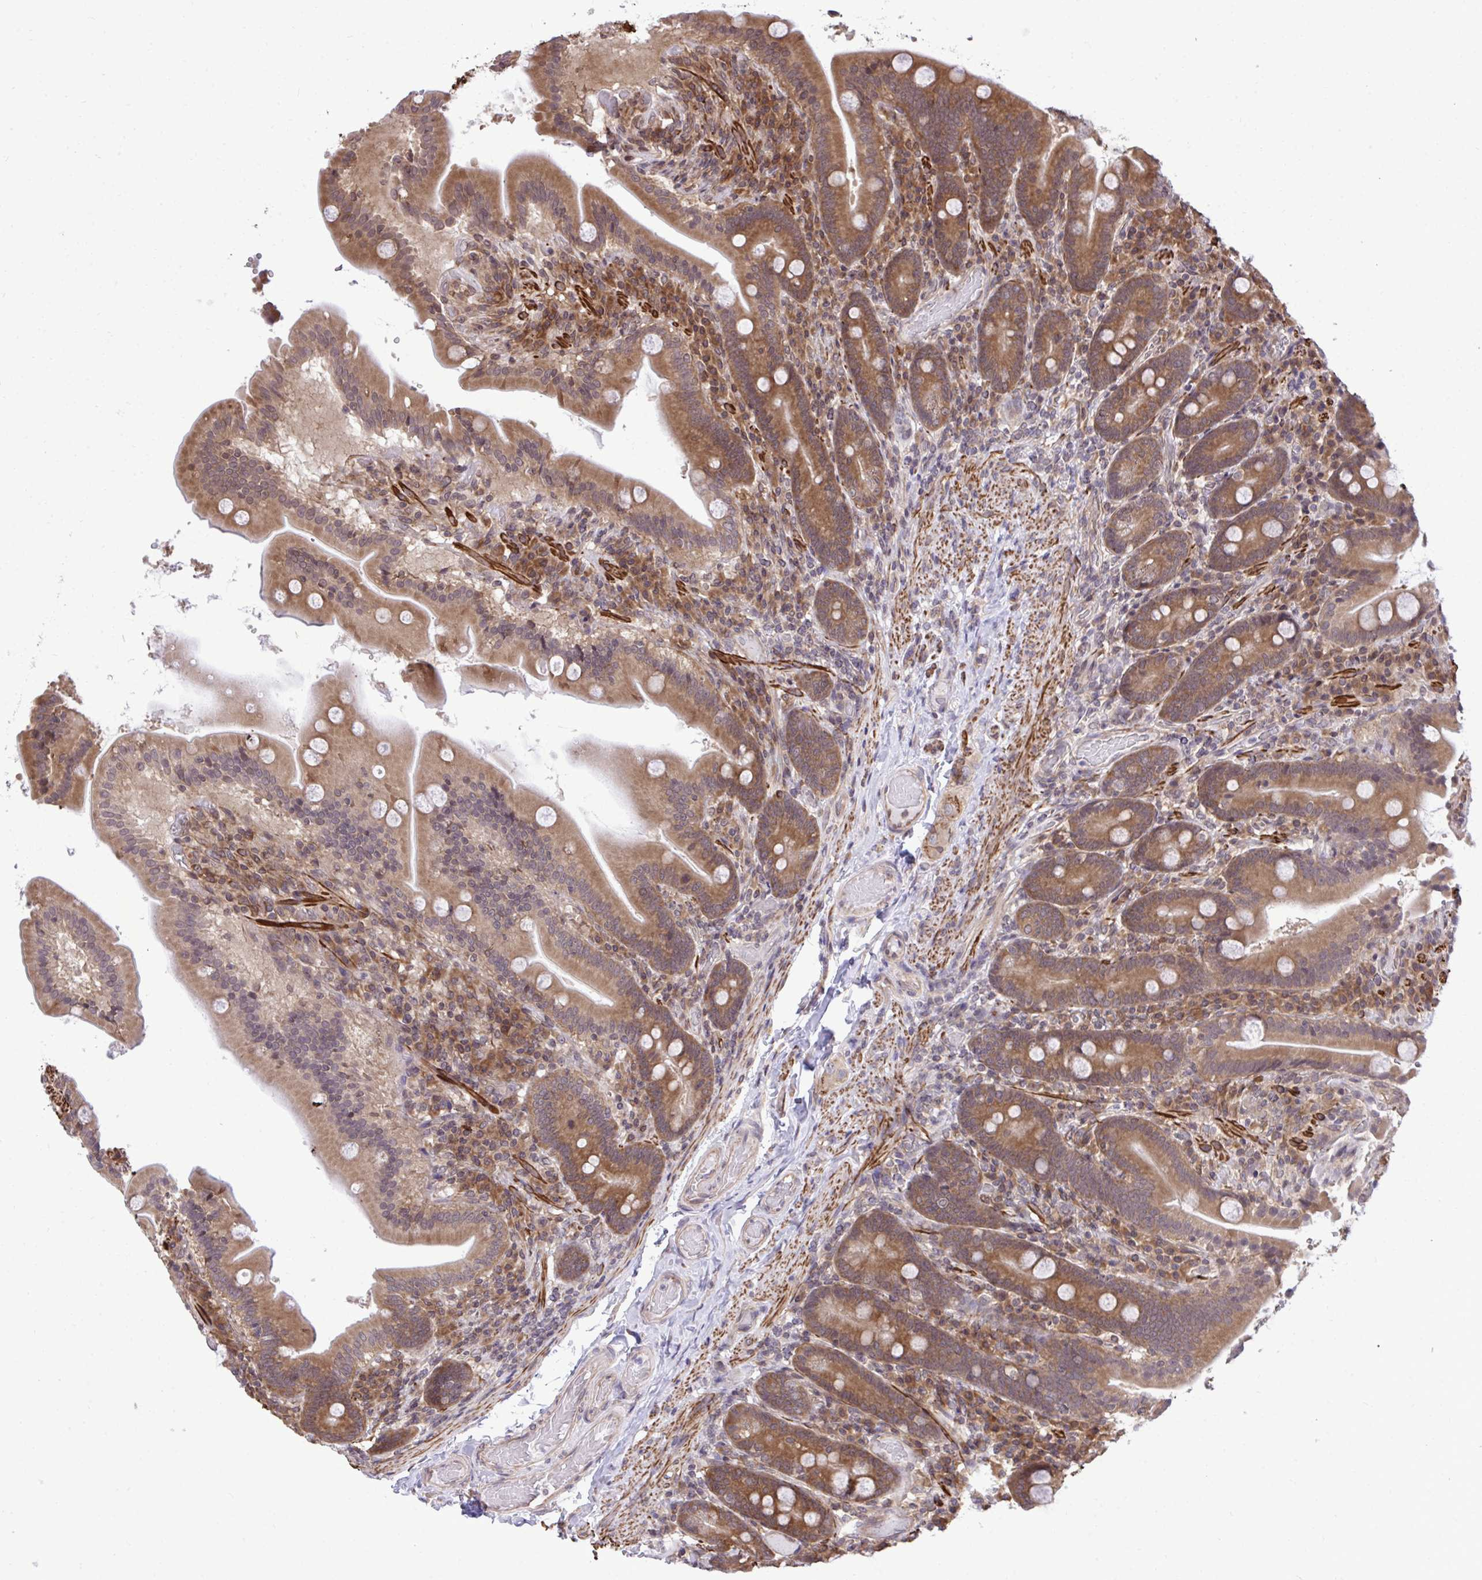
{"staining": {"intensity": "moderate", "quantity": ">75%", "location": "cytoplasmic/membranous"}, "tissue": "duodenum", "cell_type": "Glandular cells", "image_type": "normal", "snomed": [{"axis": "morphology", "description": "Normal tissue, NOS"}, {"axis": "topography", "description": "Duodenum"}], "caption": "IHC of benign human duodenum exhibits medium levels of moderate cytoplasmic/membranous positivity in approximately >75% of glandular cells. Using DAB (3,3'-diaminobenzidine) (brown) and hematoxylin (blue) stains, captured at high magnification using brightfield microscopy.", "gene": "RPS15", "patient": {"sex": "female", "age": 62}}